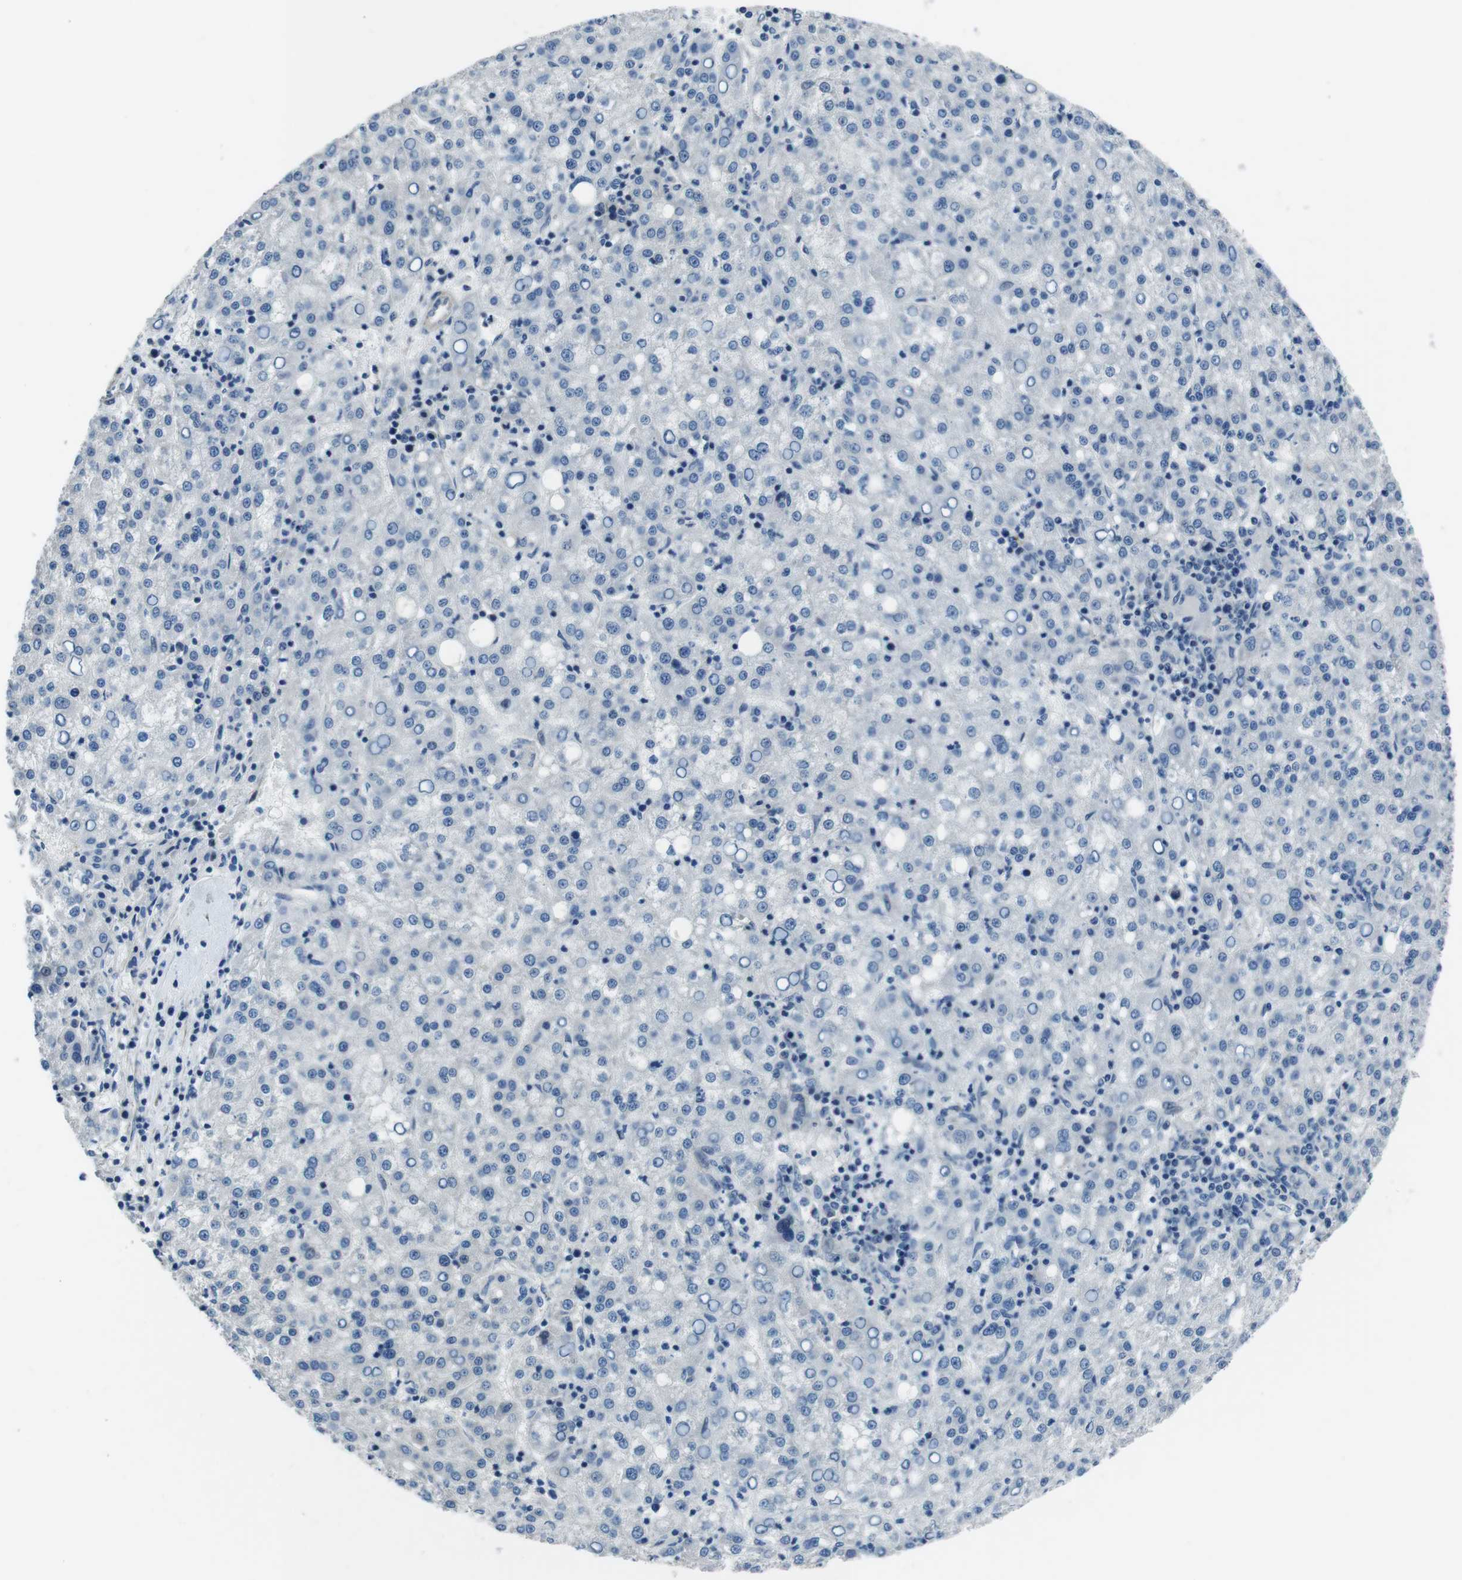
{"staining": {"intensity": "negative", "quantity": "none", "location": "none"}, "tissue": "liver cancer", "cell_type": "Tumor cells", "image_type": "cancer", "snomed": [{"axis": "morphology", "description": "Carcinoma, Hepatocellular, NOS"}, {"axis": "topography", "description": "Liver"}], "caption": "High power microscopy histopathology image of an IHC micrograph of liver cancer (hepatocellular carcinoma), revealing no significant staining in tumor cells.", "gene": "LRRC49", "patient": {"sex": "female", "age": 58}}